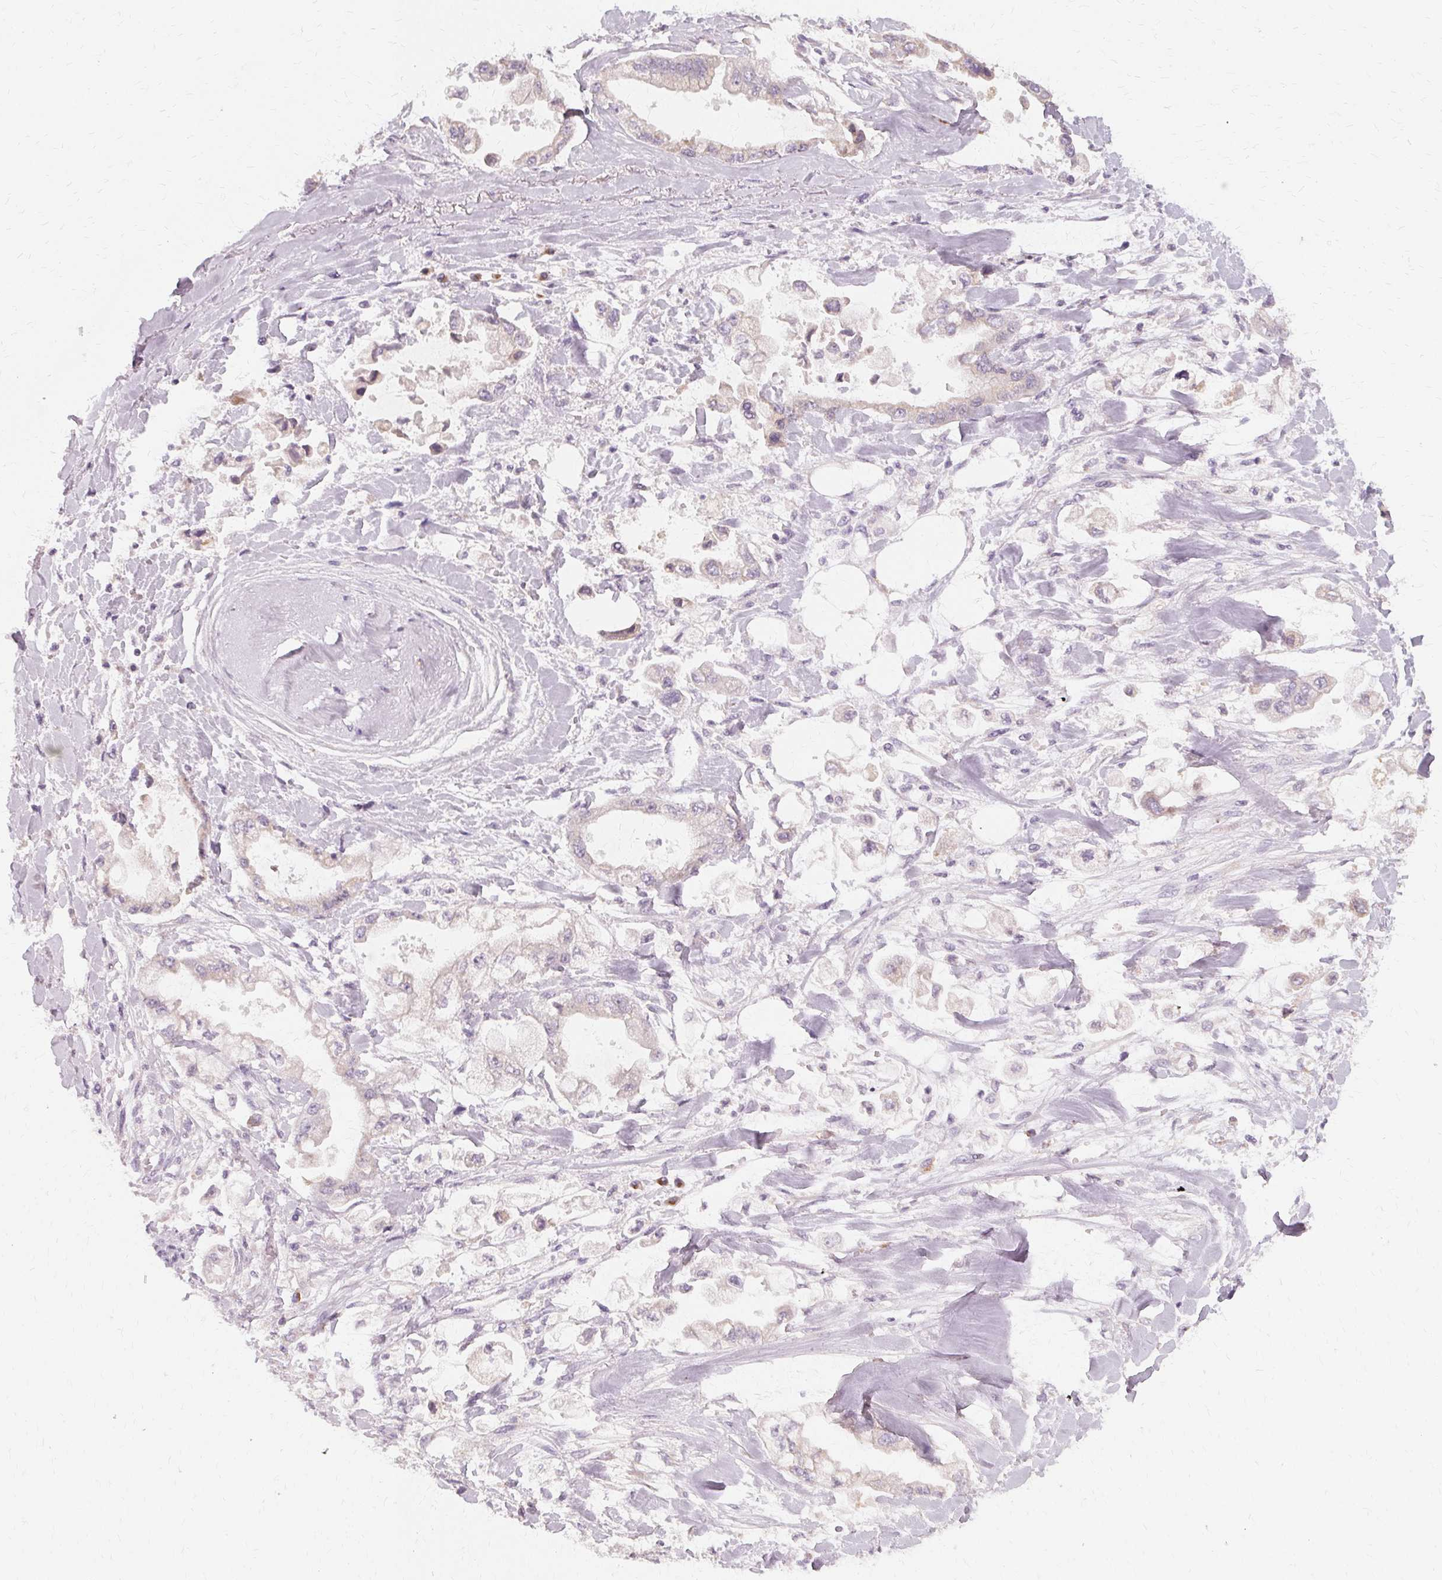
{"staining": {"intensity": "negative", "quantity": "none", "location": "none"}, "tissue": "stomach cancer", "cell_type": "Tumor cells", "image_type": "cancer", "snomed": [{"axis": "morphology", "description": "Adenocarcinoma, NOS"}, {"axis": "topography", "description": "Stomach"}], "caption": "Stomach cancer was stained to show a protein in brown. There is no significant expression in tumor cells. The staining is performed using DAB (3,3'-diaminobenzidine) brown chromogen with nuclei counter-stained in using hematoxylin.", "gene": "FCRL3", "patient": {"sex": "male", "age": 62}}